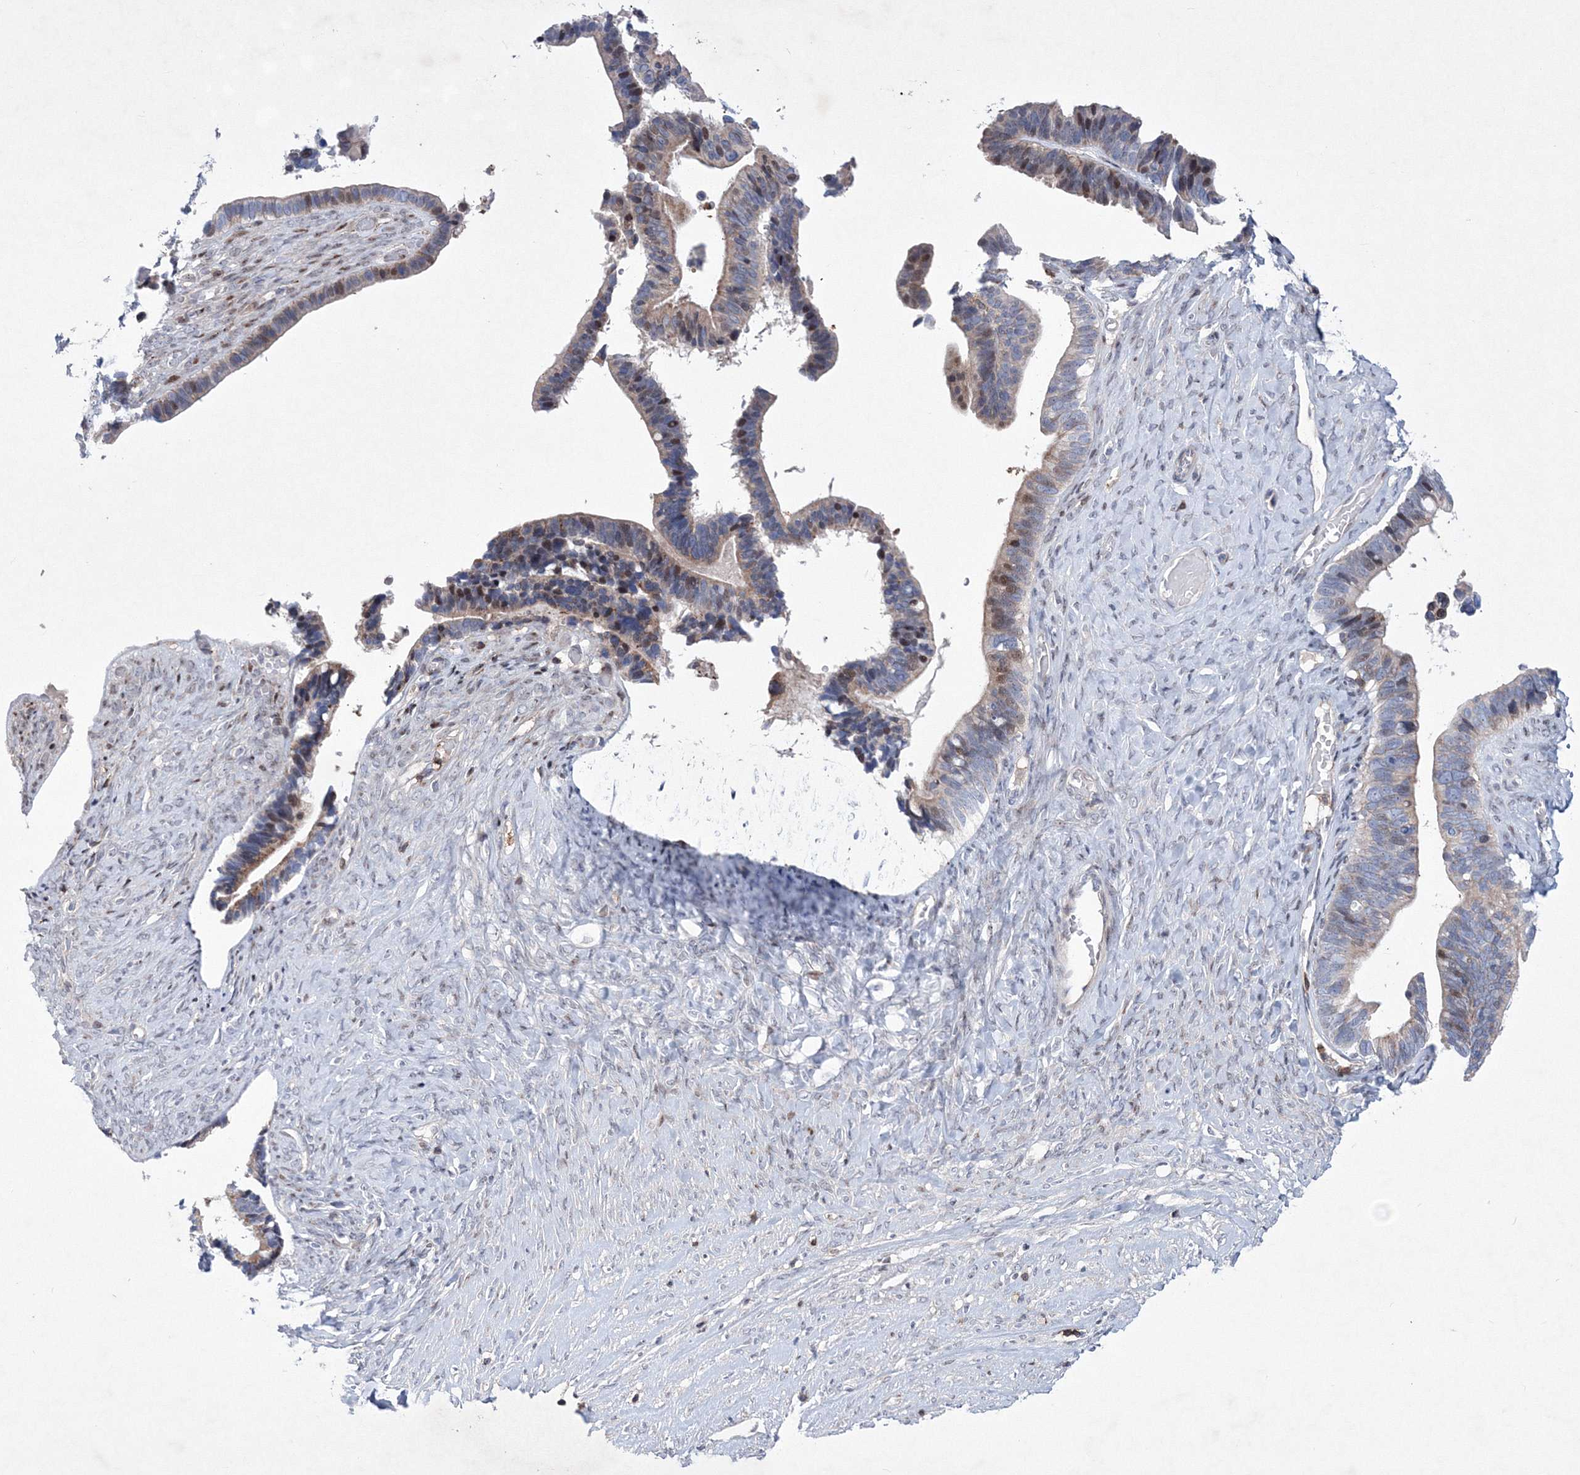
{"staining": {"intensity": "moderate", "quantity": "<25%", "location": "nuclear"}, "tissue": "ovarian cancer", "cell_type": "Tumor cells", "image_type": "cancer", "snomed": [{"axis": "morphology", "description": "Cystadenocarcinoma, serous, NOS"}, {"axis": "topography", "description": "Ovary"}], "caption": "Tumor cells exhibit moderate nuclear expression in about <25% of cells in ovarian serous cystadenocarcinoma. (DAB IHC, brown staining for protein, blue staining for nuclei).", "gene": "RNPEPL1", "patient": {"sex": "female", "age": 56}}